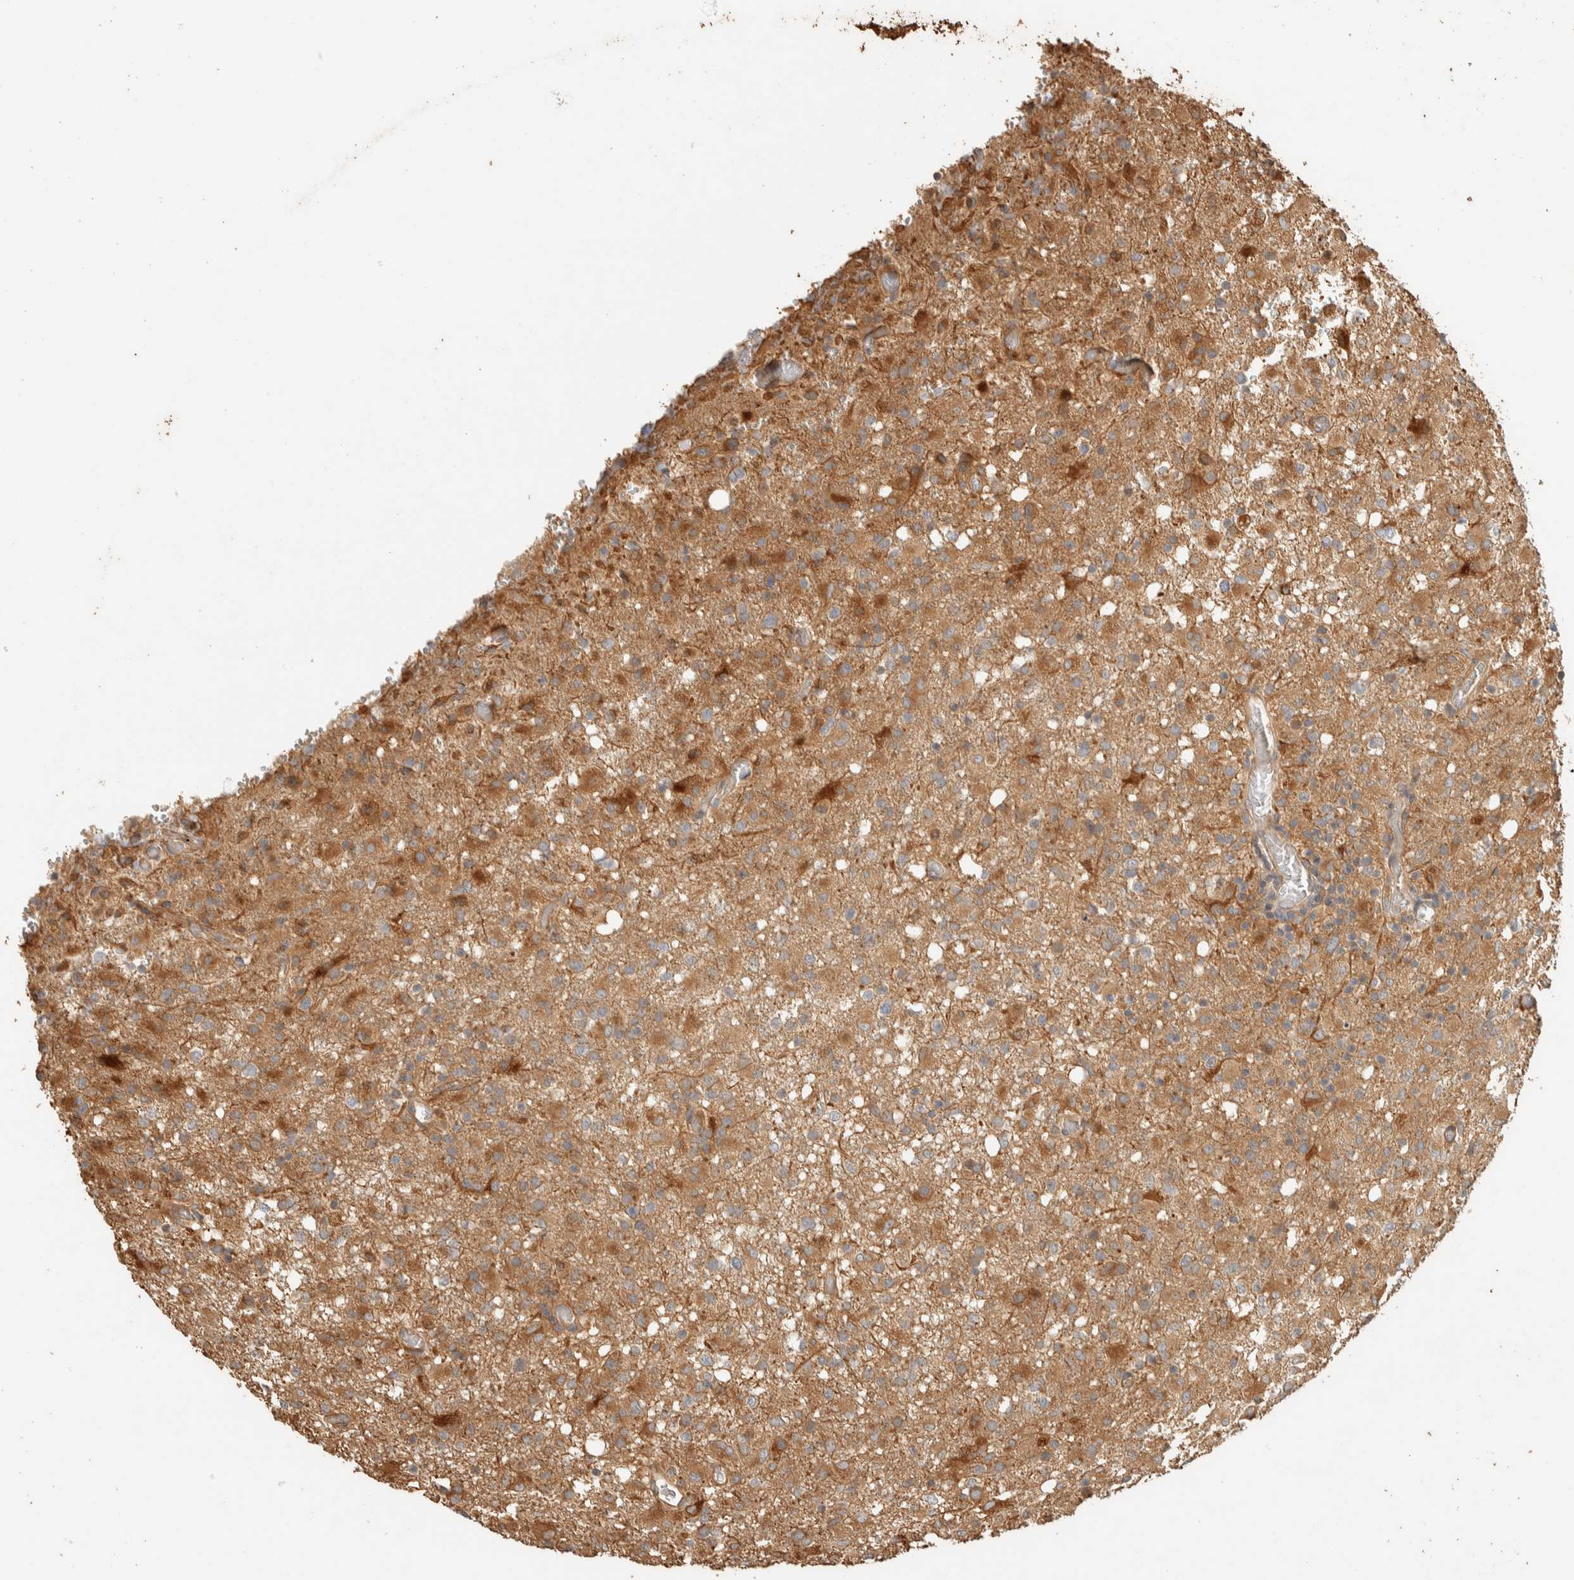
{"staining": {"intensity": "moderate", "quantity": ">75%", "location": "cytoplasmic/membranous"}, "tissue": "glioma", "cell_type": "Tumor cells", "image_type": "cancer", "snomed": [{"axis": "morphology", "description": "Glioma, malignant, High grade"}, {"axis": "topography", "description": "Brain"}], "caption": "Immunohistochemical staining of human glioma exhibits medium levels of moderate cytoplasmic/membranous positivity in approximately >75% of tumor cells. The protein of interest is stained brown, and the nuclei are stained in blue (DAB (3,3'-diaminobenzidine) IHC with brightfield microscopy, high magnification).", "gene": "EXOC7", "patient": {"sex": "female", "age": 57}}